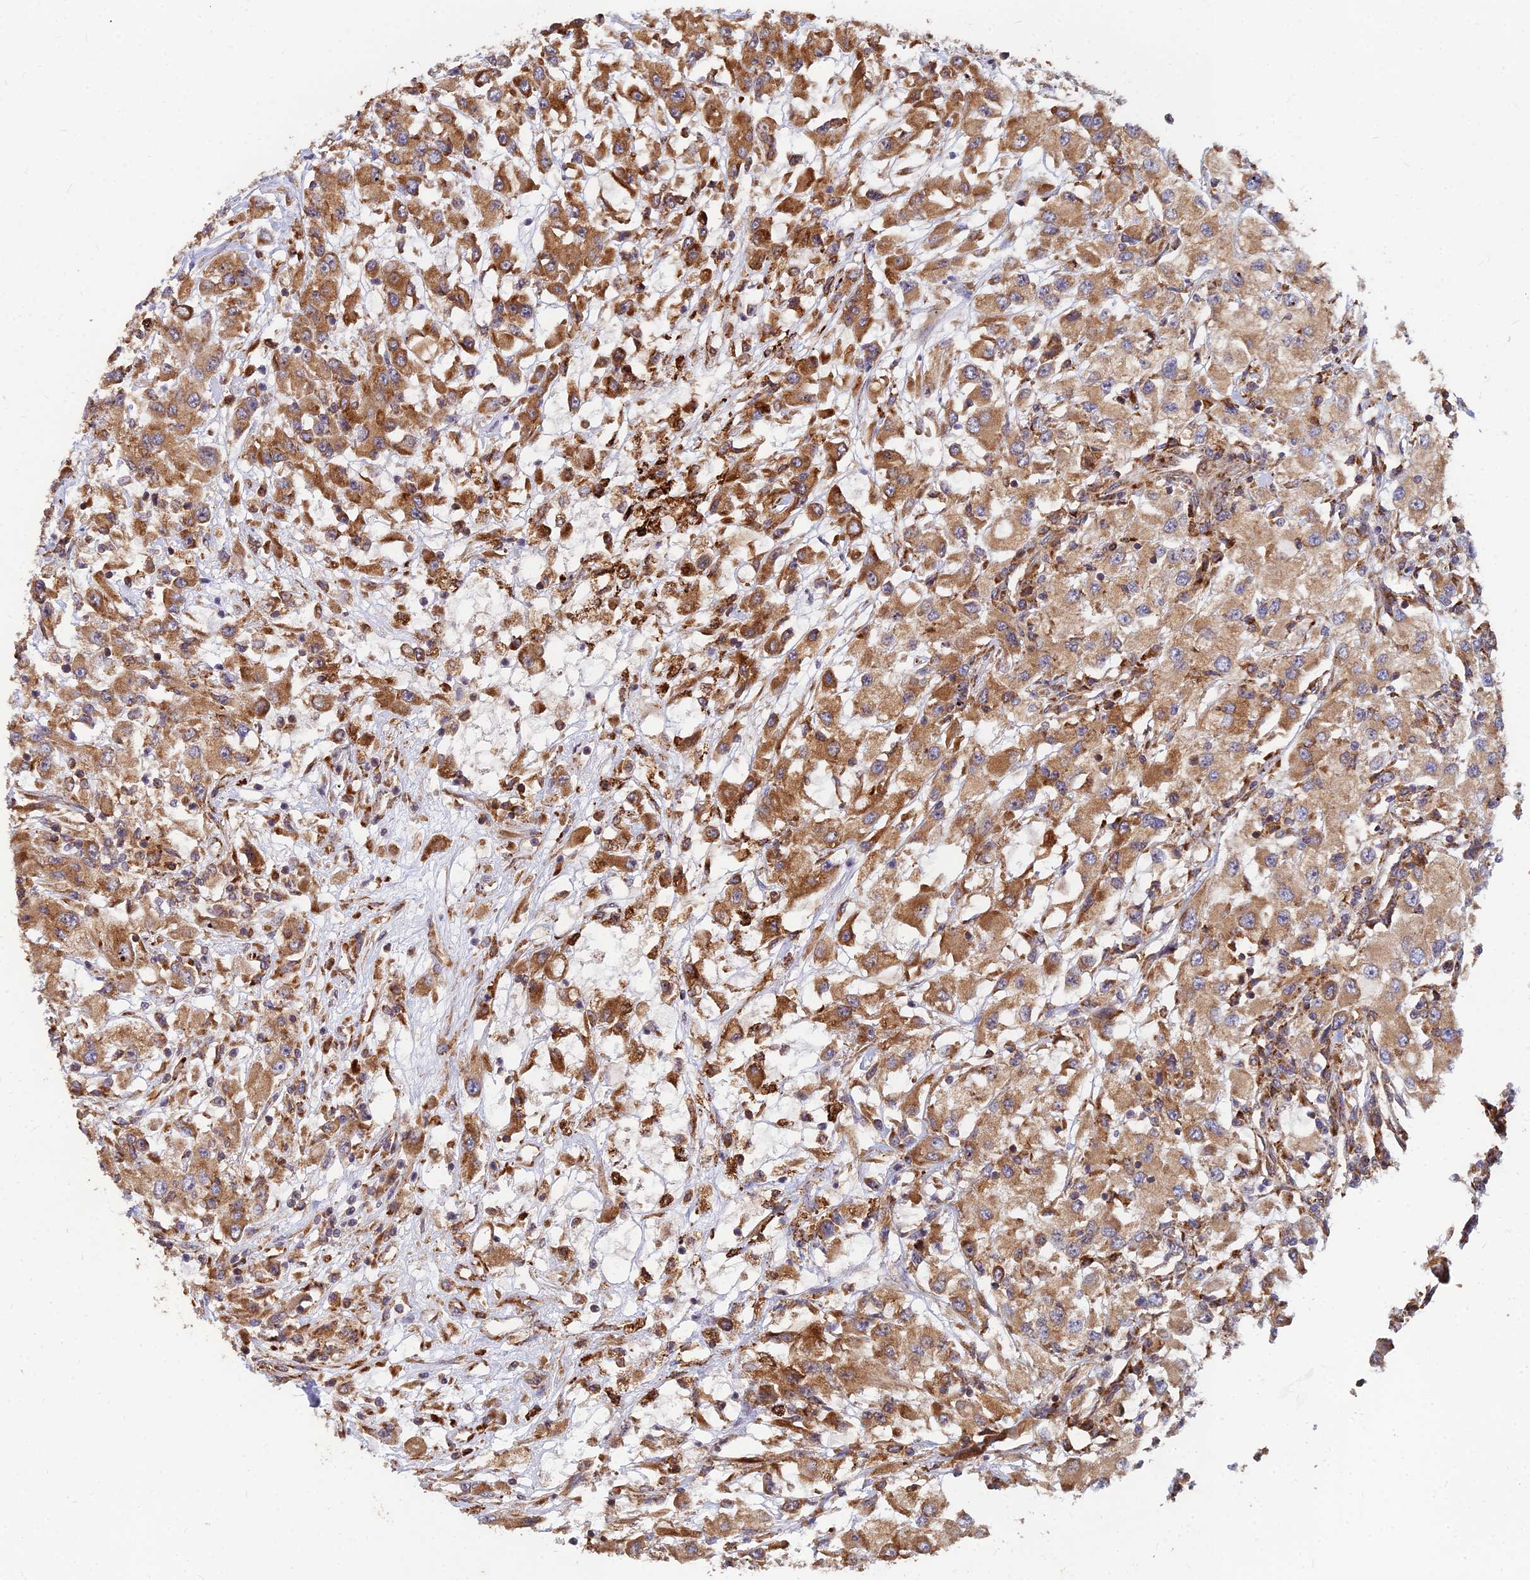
{"staining": {"intensity": "moderate", "quantity": ">75%", "location": "cytoplasmic/membranous"}, "tissue": "renal cancer", "cell_type": "Tumor cells", "image_type": "cancer", "snomed": [{"axis": "morphology", "description": "Adenocarcinoma, NOS"}, {"axis": "topography", "description": "Kidney"}], "caption": "Immunohistochemistry (IHC) micrograph of human renal adenocarcinoma stained for a protein (brown), which demonstrates medium levels of moderate cytoplasmic/membranous expression in approximately >75% of tumor cells.", "gene": "CCT6B", "patient": {"sex": "female", "age": 67}}